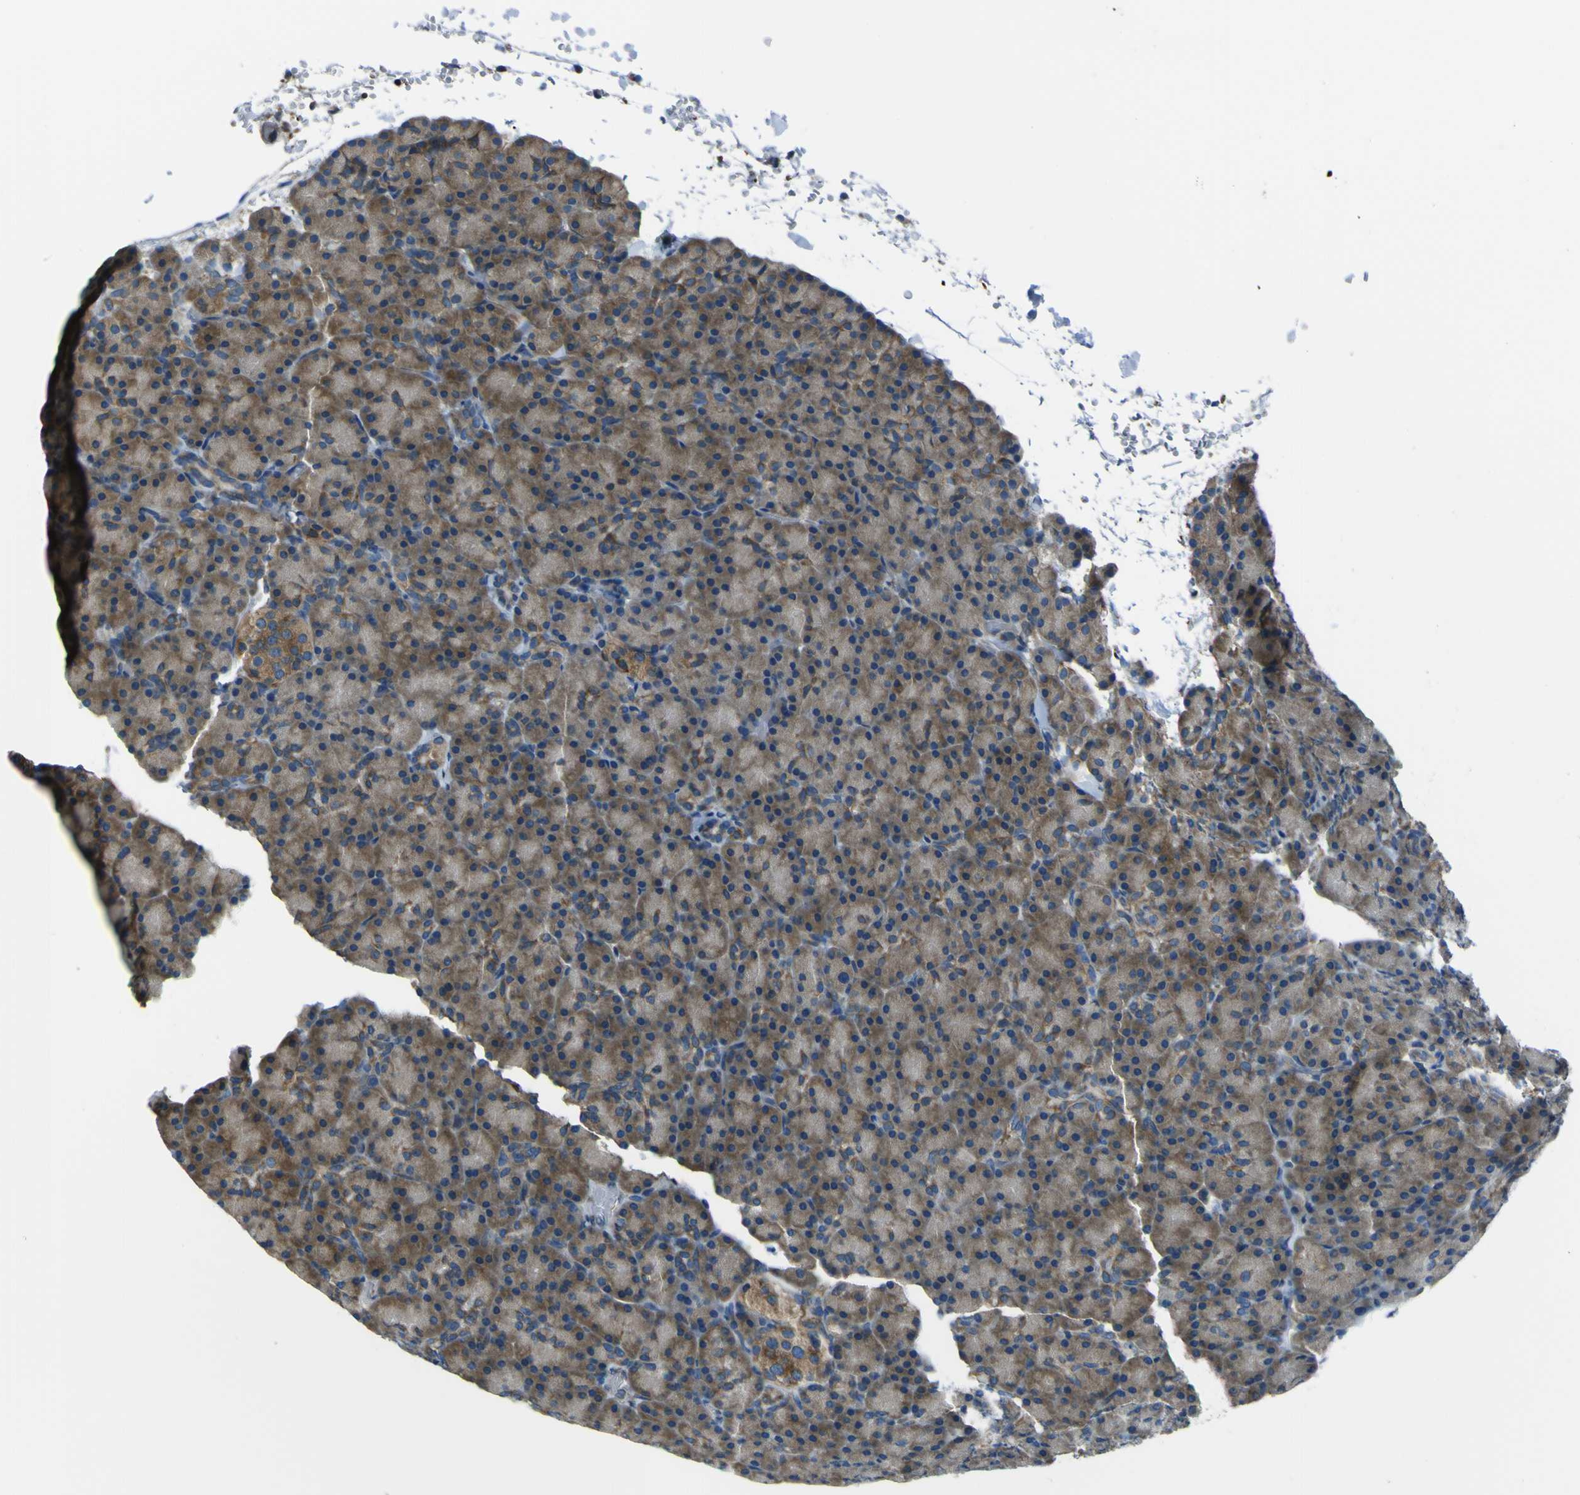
{"staining": {"intensity": "strong", "quantity": ">75%", "location": "cytoplasmic/membranous"}, "tissue": "pancreas", "cell_type": "Exocrine glandular cells", "image_type": "normal", "snomed": [{"axis": "morphology", "description": "Normal tissue, NOS"}, {"axis": "topography", "description": "Pancreas"}], "caption": "Brown immunohistochemical staining in normal human pancreas demonstrates strong cytoplasmic/membranous expression in about >75% of exocrine glandular cells.", "gene": "STIM1", "patient": {"sex": "female", "age": 43}}